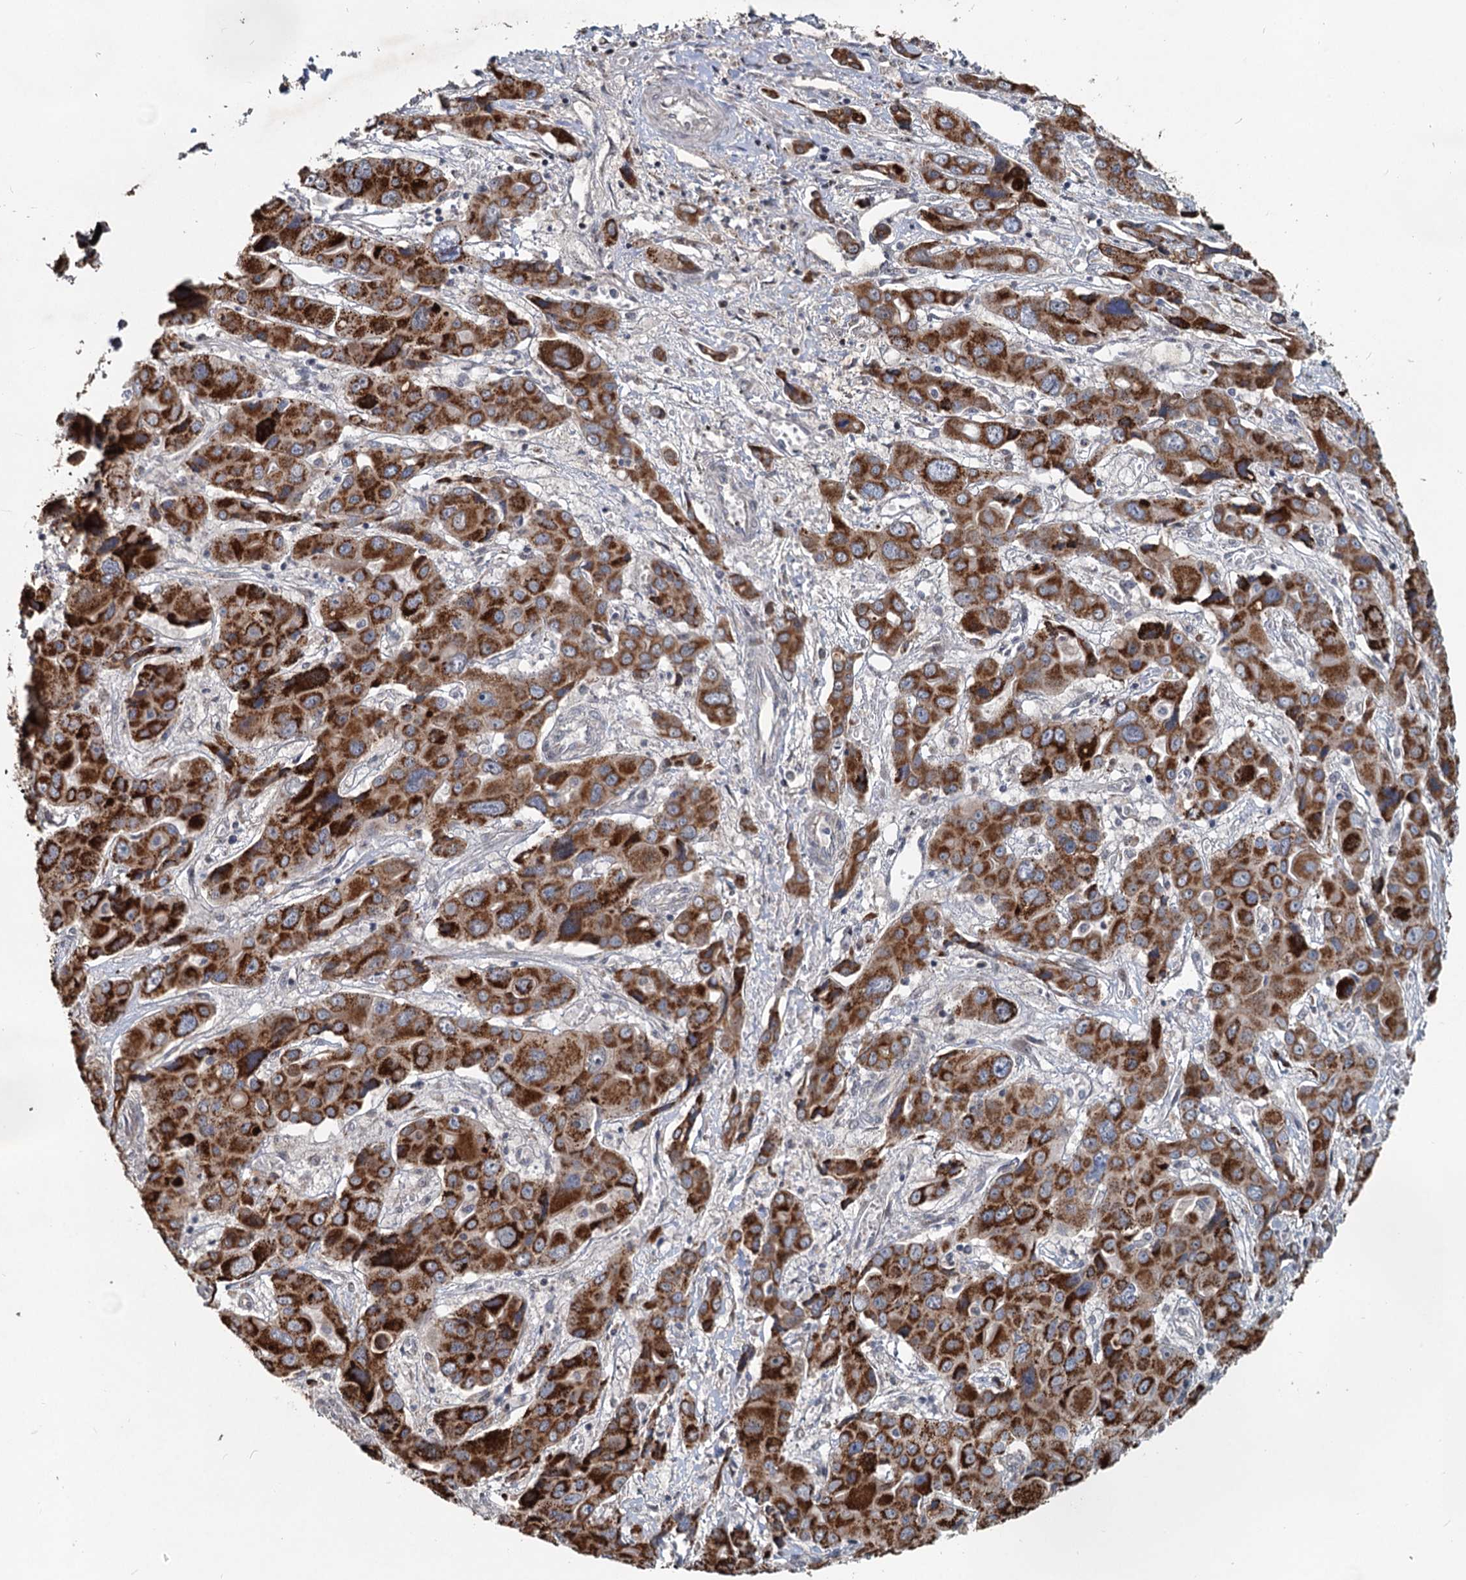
{"staining": {"intensity": "strong", "quantity": ">75%", "location": "cytoplasmic/membranous"}, "tissue": "liver cancer", "cell_type": "Tumor cells", "image_type": "cancer", "snomed": [{"axis": "morphology", "description": "Cholangiocarcinoma"}, {"axis": "topography", "description": "Liver"}], "caption": "Liver cholangiocarcinoma was stained to show a protein in brown. There is high levels of strong cytoplasmic/membranous staining in approximately >75% of tumor cells.", "gene": "RITA1", "patient": {"sex": "male", "age": 67}}